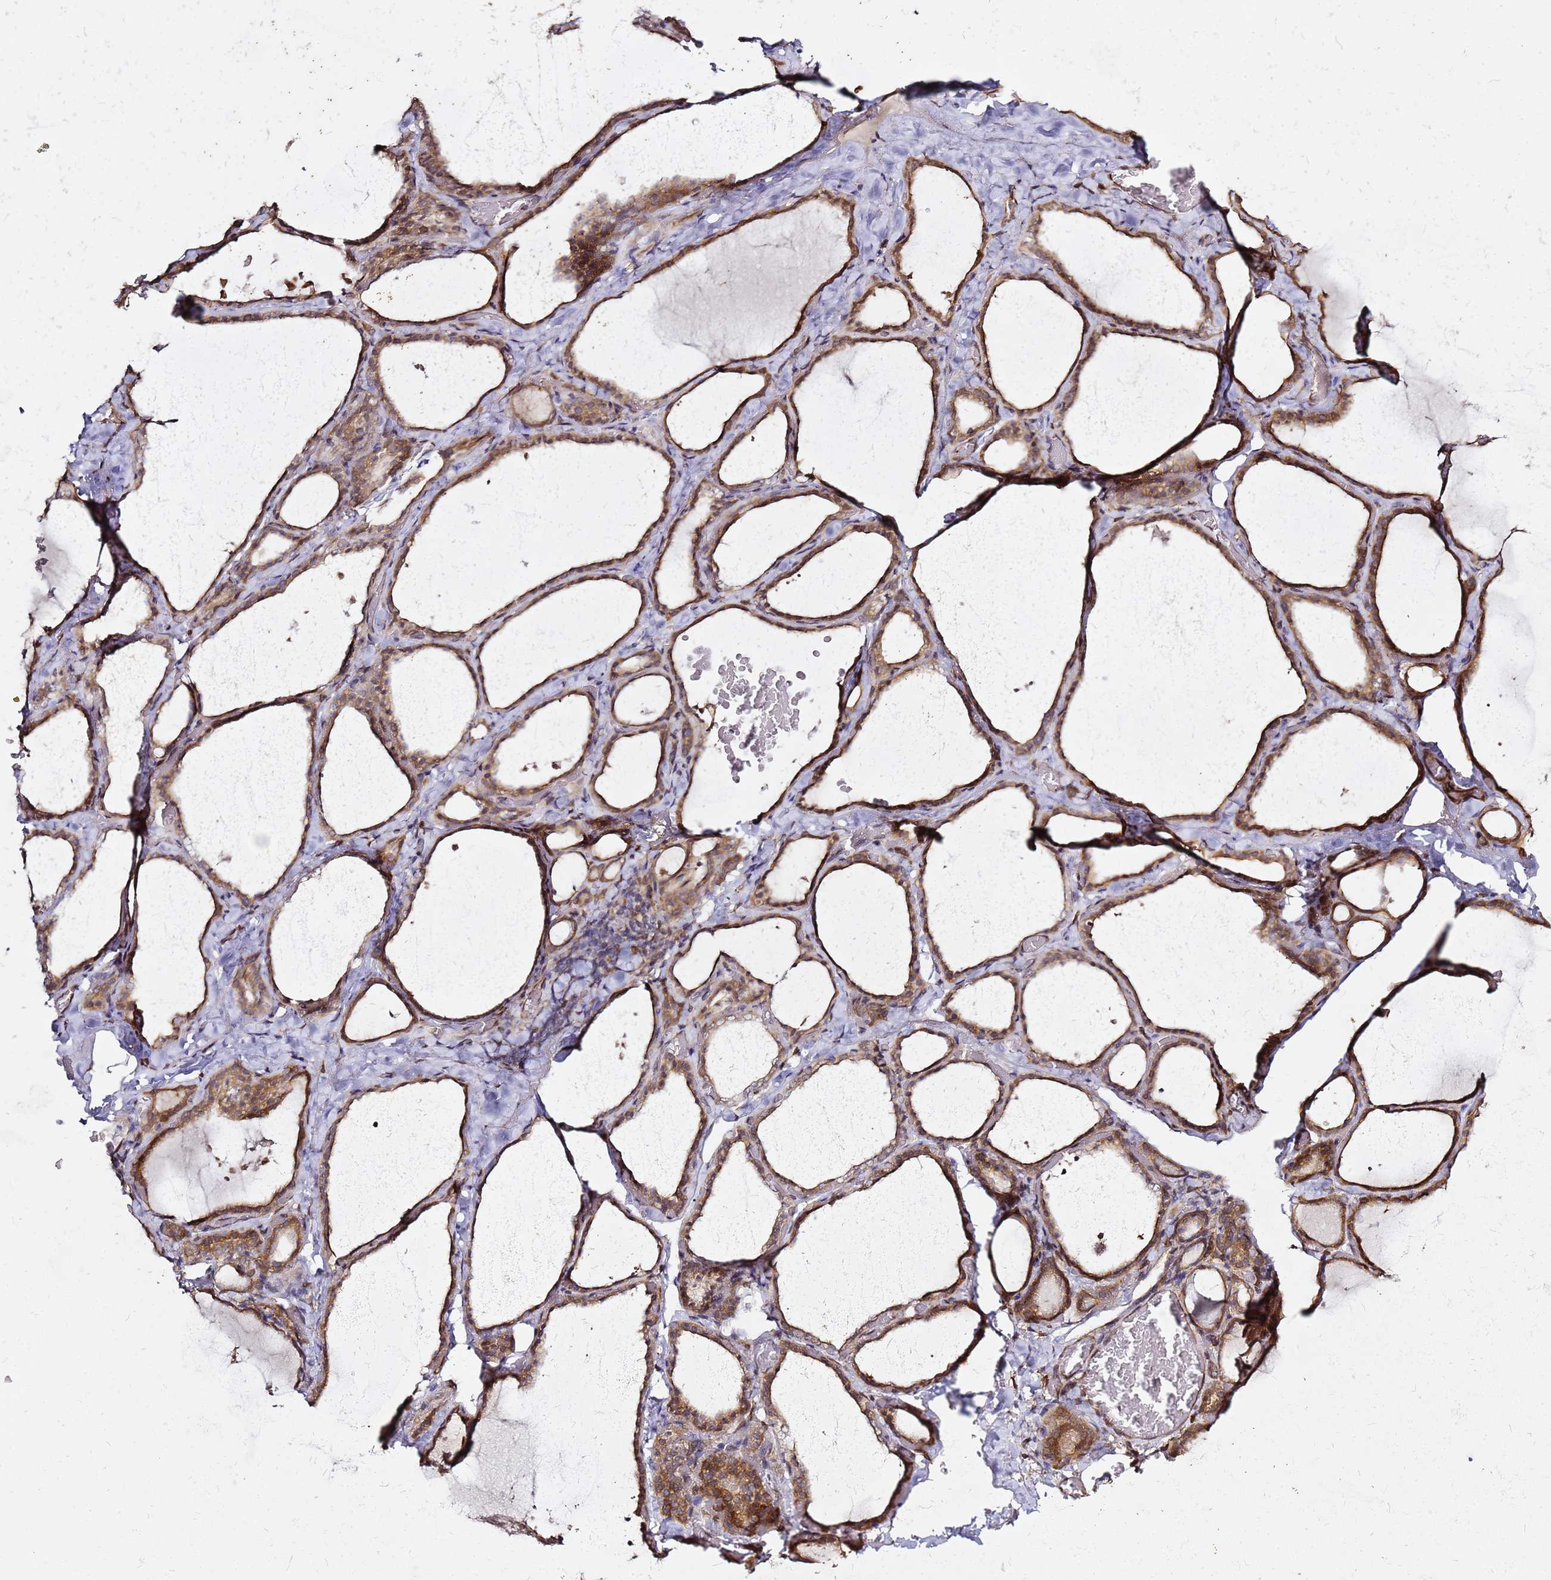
{"staining": {"intensity": "strong", "quantity": ">75%", "location": "cytoplasmic/membranous,nuclear"}, "tissue": "thyroid gland", "cell_type": "Glandular cells", "image_type": "normal", "snomed": [{"axis": "morphology", "description": "Normal tissue, NOS"}, {"axis": "topography", "description": "Thyroid gland"}], "caption": "Immunohistochemistry (IHC) histopathology image of benign thyroid gland: thyroid gland stained using immunohistochemistry exhibits high levels of strong protein expression localized specifically in the cytoplasmic/membranous,nuclear of glandular cells, appearing as a cytoplasmic/membranous,nuclear brown color.", "gene": "NUDT14", "patient": {"sex": "female", "age": 39}}